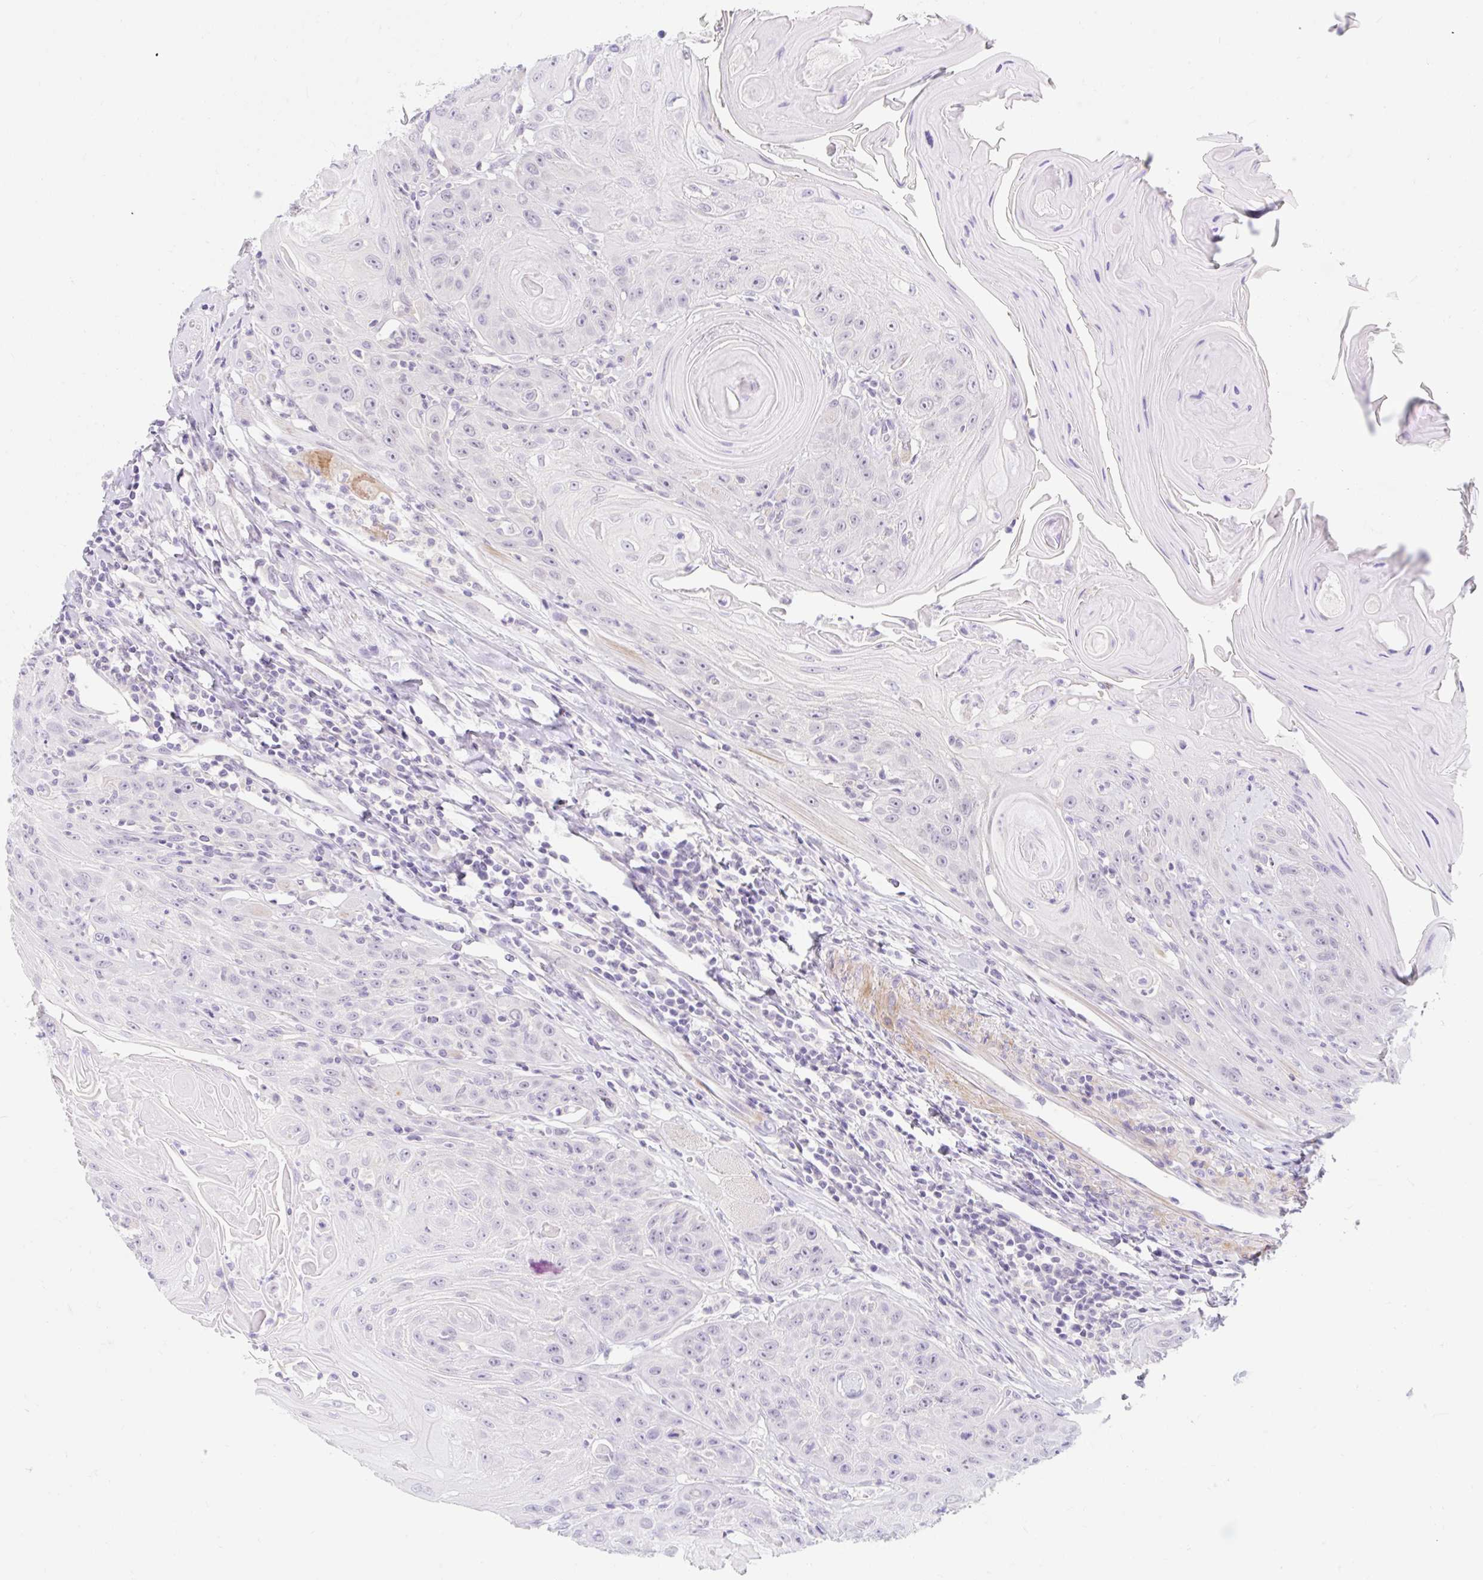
{"staining": {"intensity": "negative", "quantity": "none", "location": "none"}, "tissue": "head and neck cancer", "cell_type": "Tumor cells", "image_type": "cancer", "snomed": [{"axis": "morphology", "description": "Squamous cell carcinoma, NOS"}, {"axis": "topography", "description": "Head-Neck"}], "caption": "A high-resolution histopathology image shows immunohistochemistry staining of head and neck squamous cell carcinoma, which exhibits no significant staining in tumor cells. Brightfield microscopy of IHC stained with DAB (brown) and hematoxylin (blue), captured at high magnification.", "gene": "SLC28A1", "patient": {"sex": "female", "age": 59}}